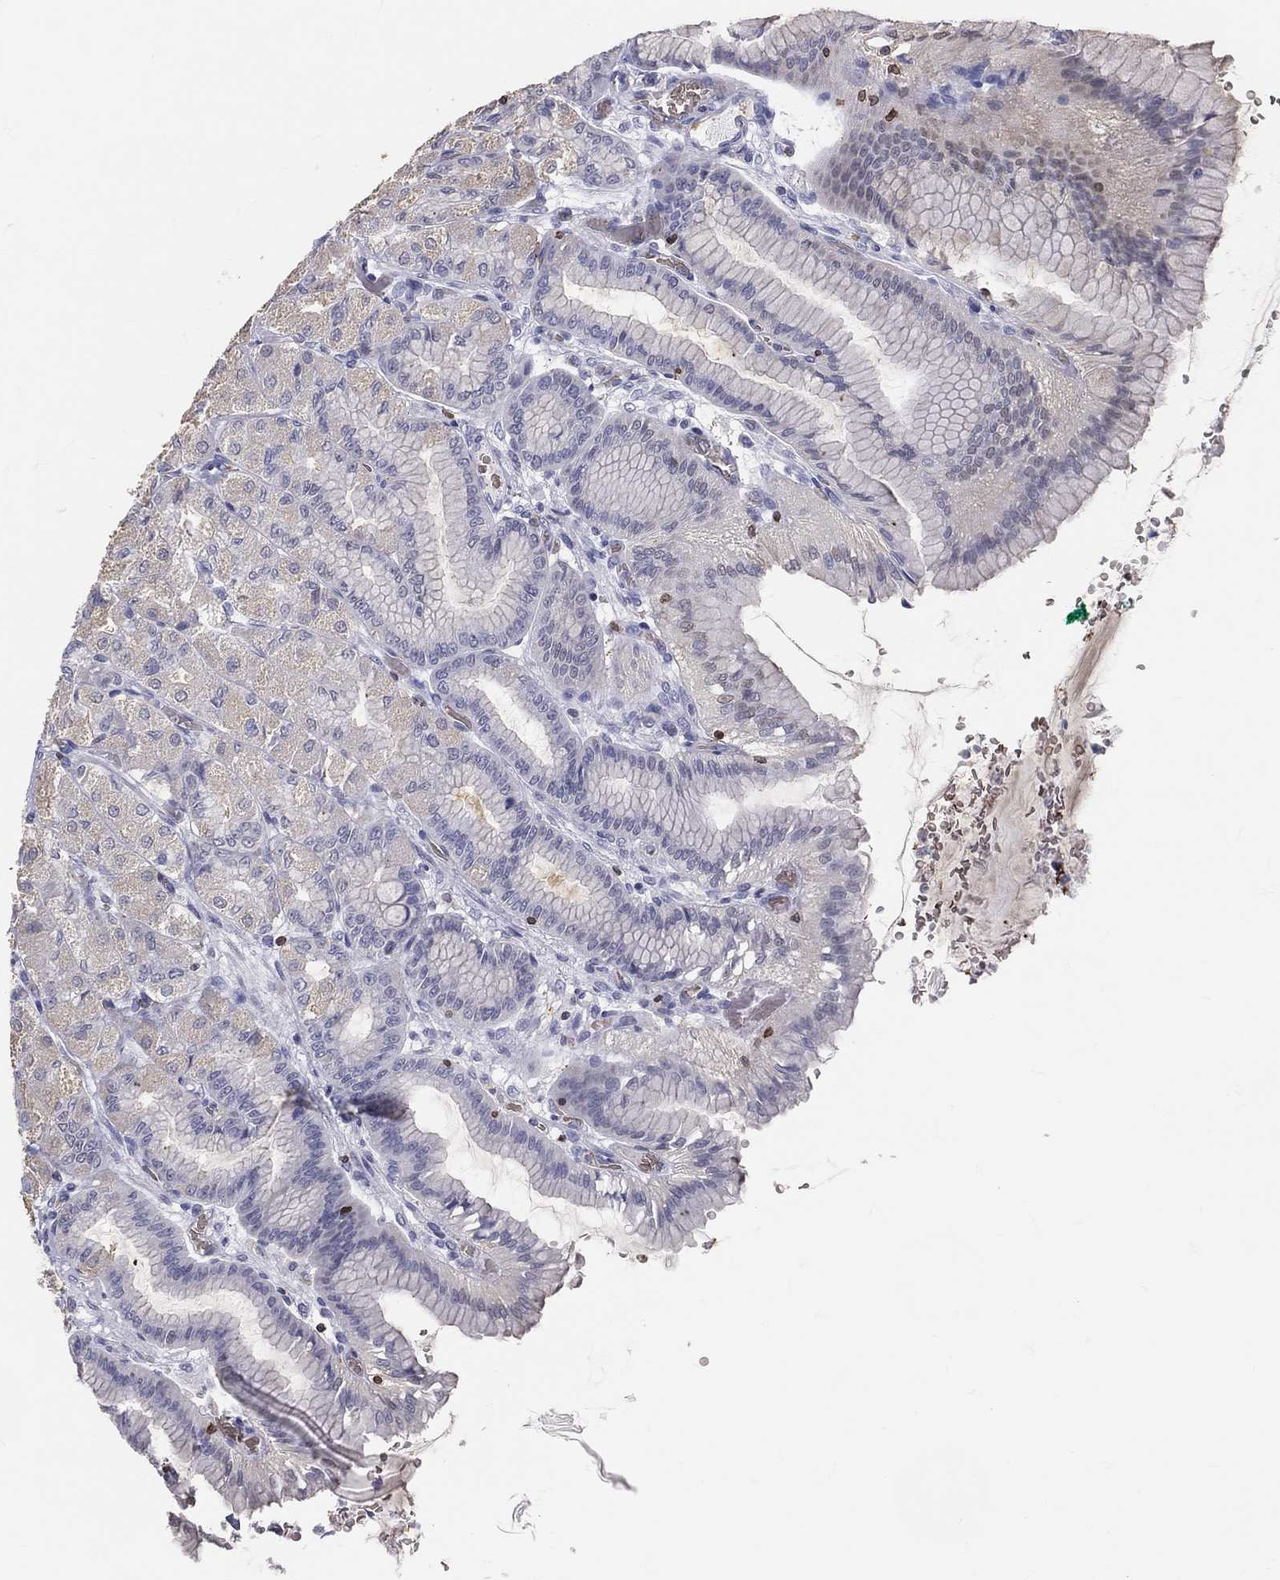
{"staining": {"intensity": "negative", "quantity": "none", "location": "none"}, "tissue": "stomach", "cell_type": "Glandular cells", "image_type": "normal", "snomed": [{"axis": "morphology", "description": "Normal tissue, NOS"}, {"axis": "morphology", "description": "Adenocarcinoma, NOS"}, {"axis": "morphology", "description": "Adenocarcinoma, High grade"}, {"axis": "topography", "description": "Stomach, upper"}, {"axis": "topography", "description": "Stomach"}], "caption": "Immunohistochemical staining of unremarkable human stomach exhibits no significant positivity in glandular cells.", "gene": "CTSW", "patient": {"sex": "female", "age": 65}}